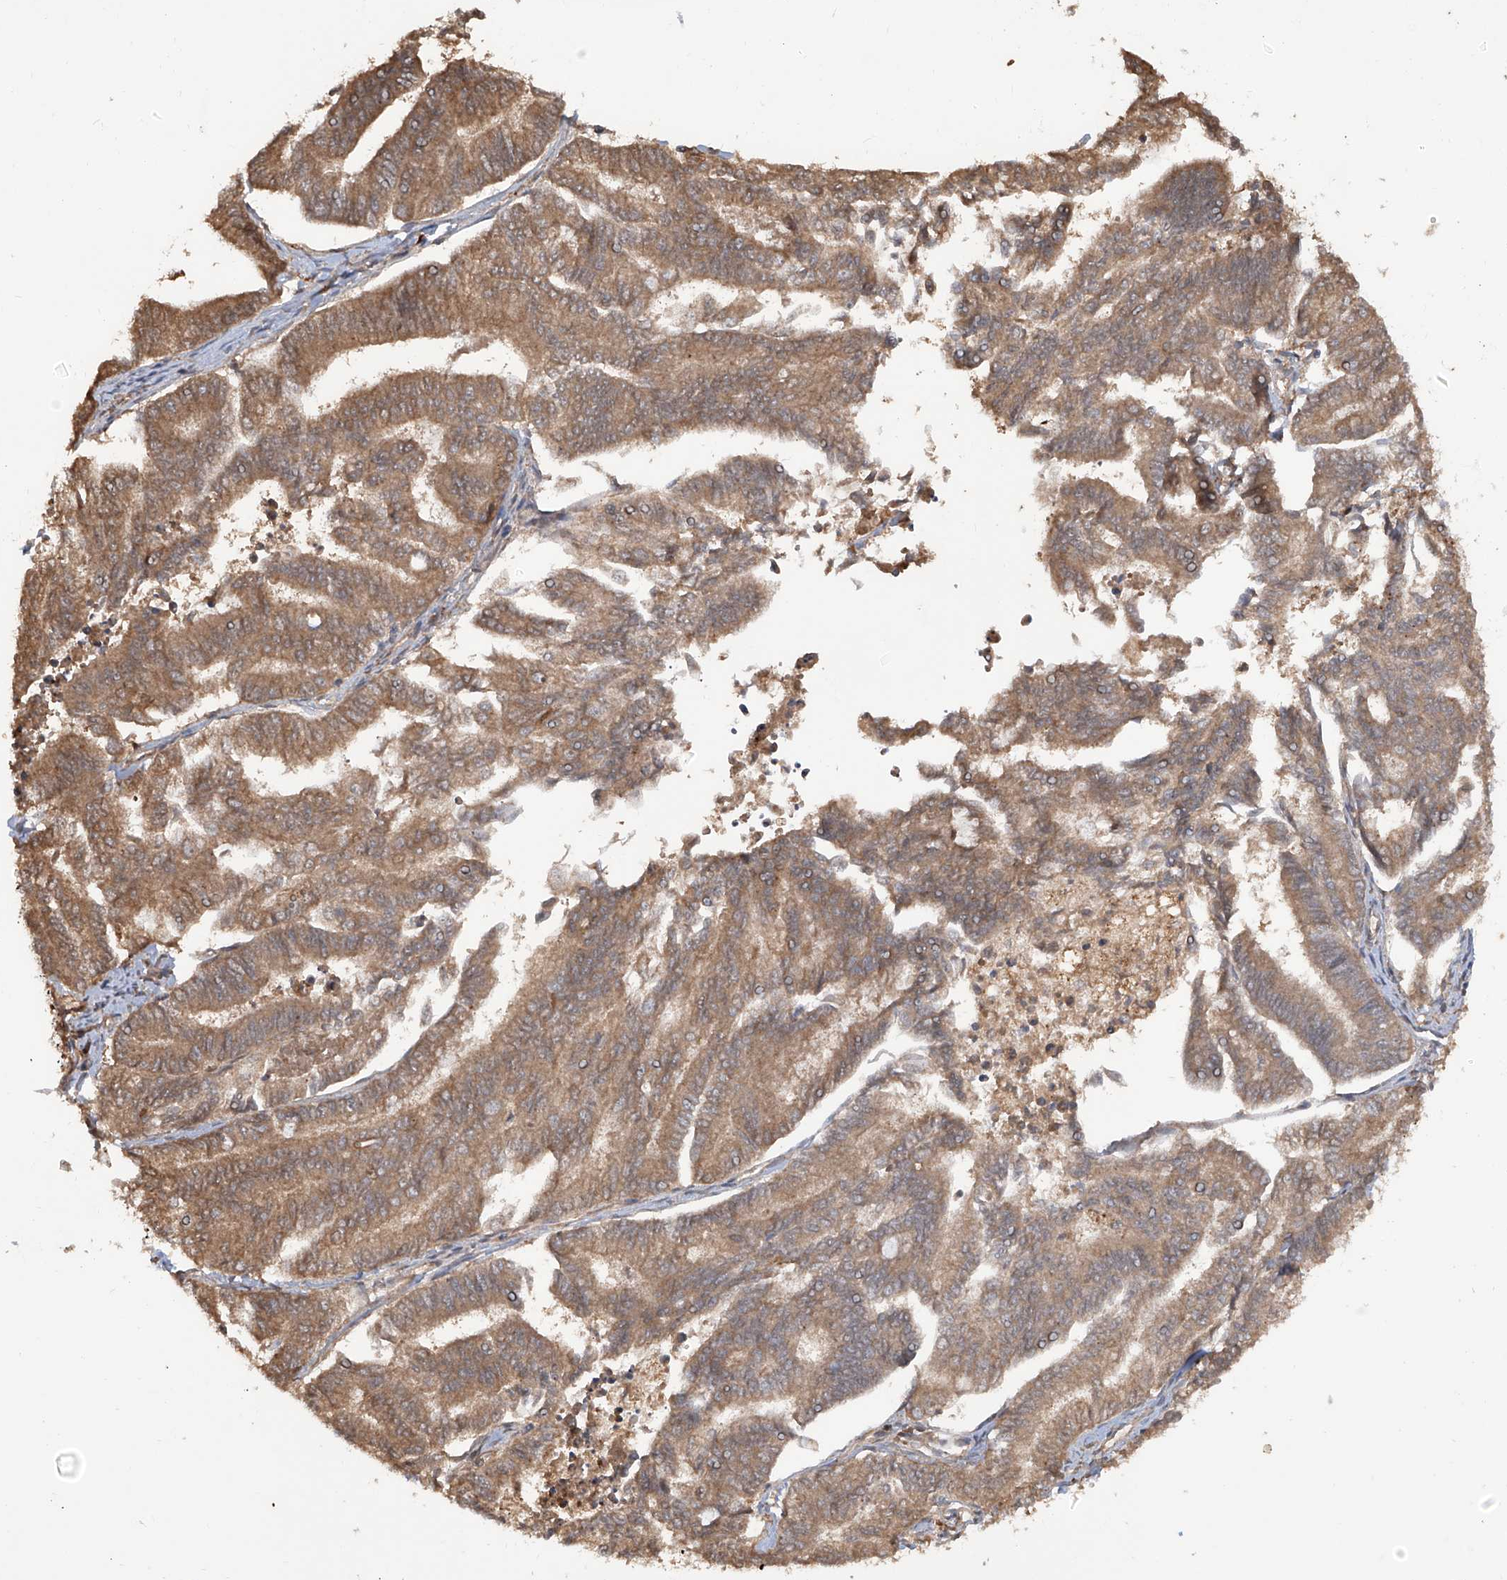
{"staining": {"intensity": "moderate", "quantity": ">75%", "location": "cytoplasmic/membranous"}, "tissue": "endometrial cancer", "cell_type": "Tumor cells", "image_type": "cancer", "snomed": [{"axis": "morphology", "description": "Adenocarcinoma, NOS"}, {"axis": "topography", "description": "Endometrium"}], "caption": "A medium amount of moderate cytoplasmic/membranous expression is identified in approximately >75% of tumor cells in endometrial cancer tissue. The protein is stained brown, and the nuclei are stained in blue (DAB (3,3'-diaminobenzidine) IHC with brightfield microscopy, high magnification).", "gene": "HOXC8", "patient": {"sex": "female", "age": 79}}